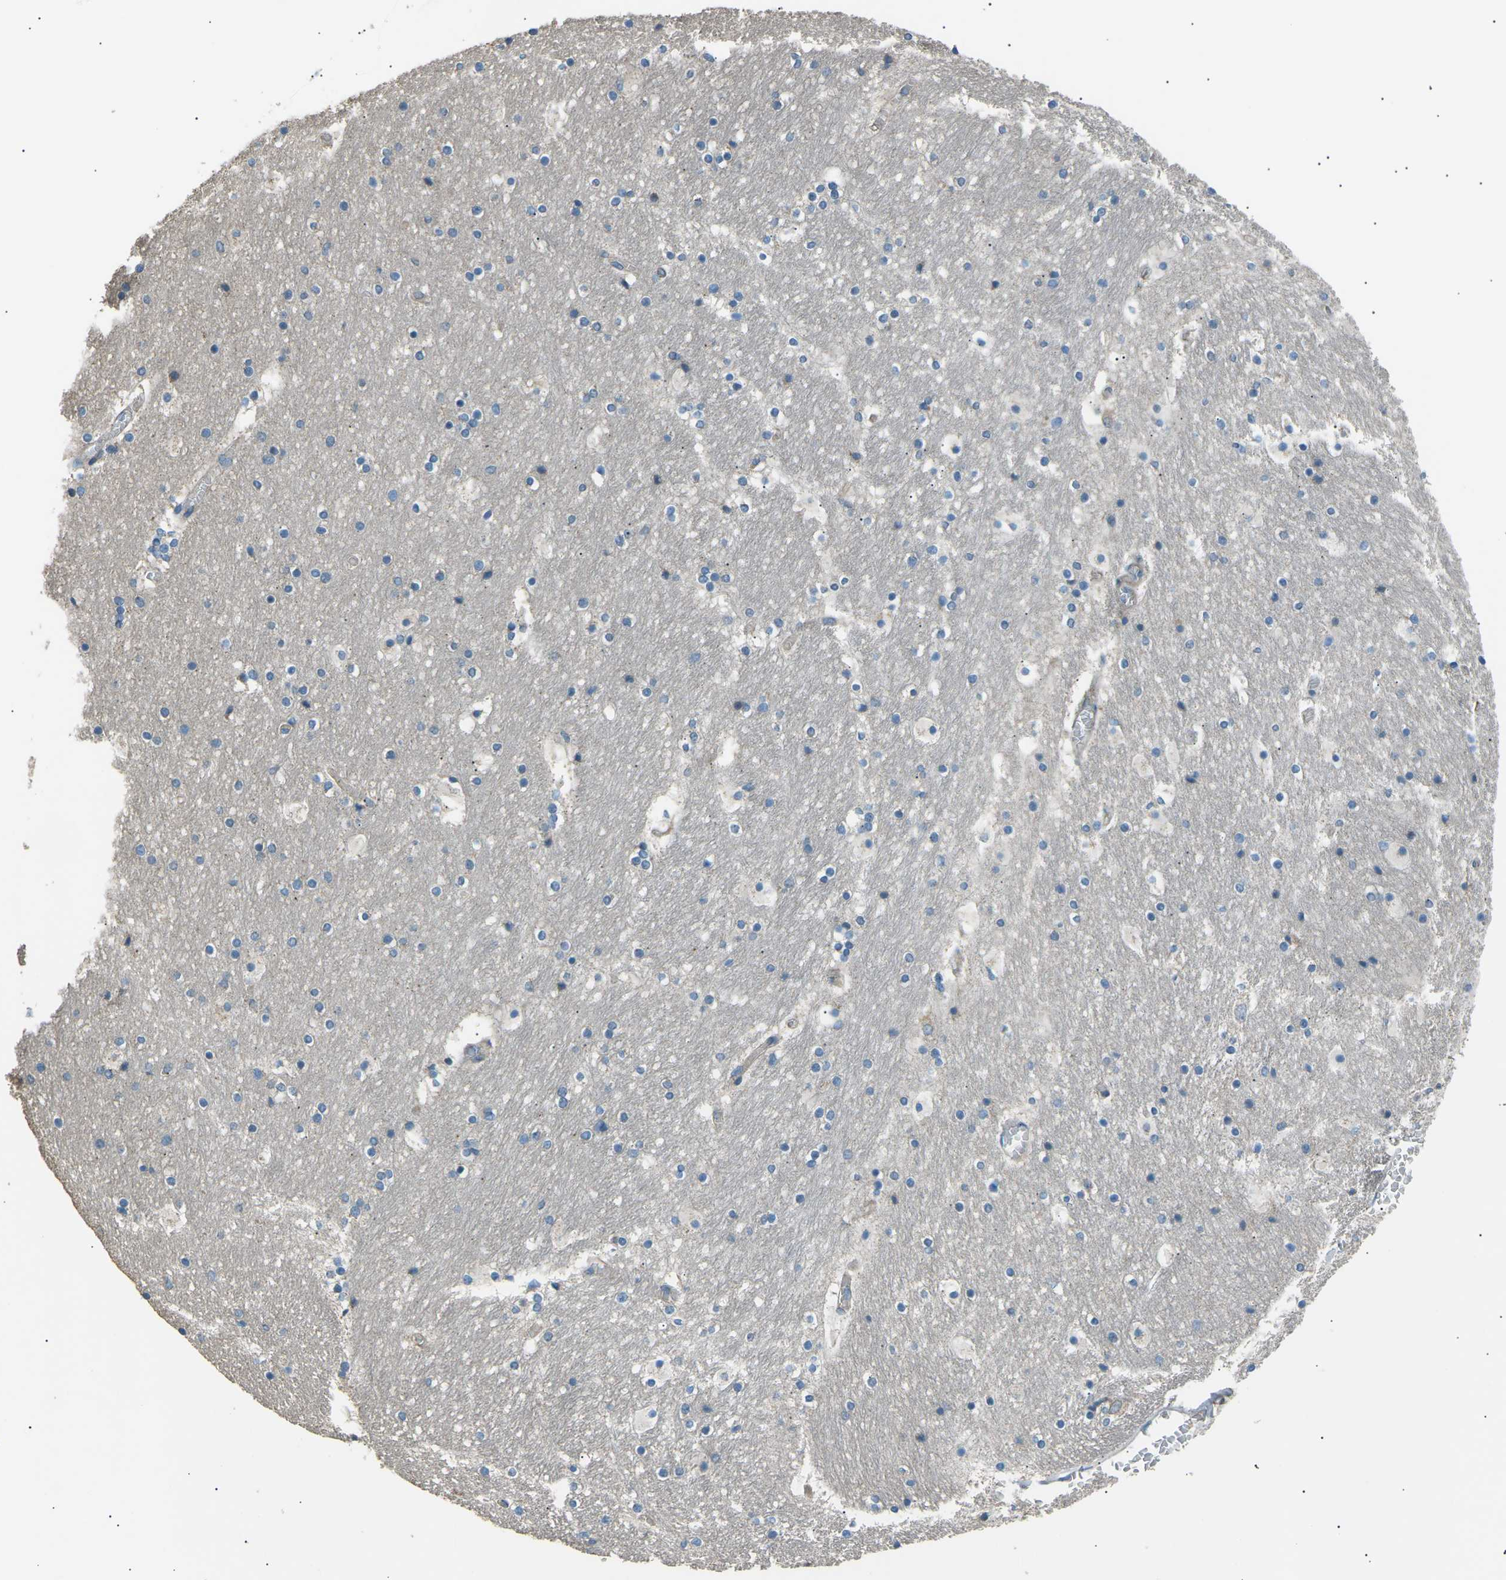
{"staining": {"intensity": "weak", "quantity": "<25%", "location": "cytoplasmic/membranous"}, "tissue": "hippocampus", "cell_type": "Glial cells", "image_type": "normal", "snomed": [{"axis": "morphology", "description": "Normal tissue, NOS"}, {"axis": "topography", "description": "Hippocampus"}], "caption": "Glial cells show no significant protein positivity in benign hippocampus.", "gene": "SLK", "patient": {"sex": "male", "age": 45}}